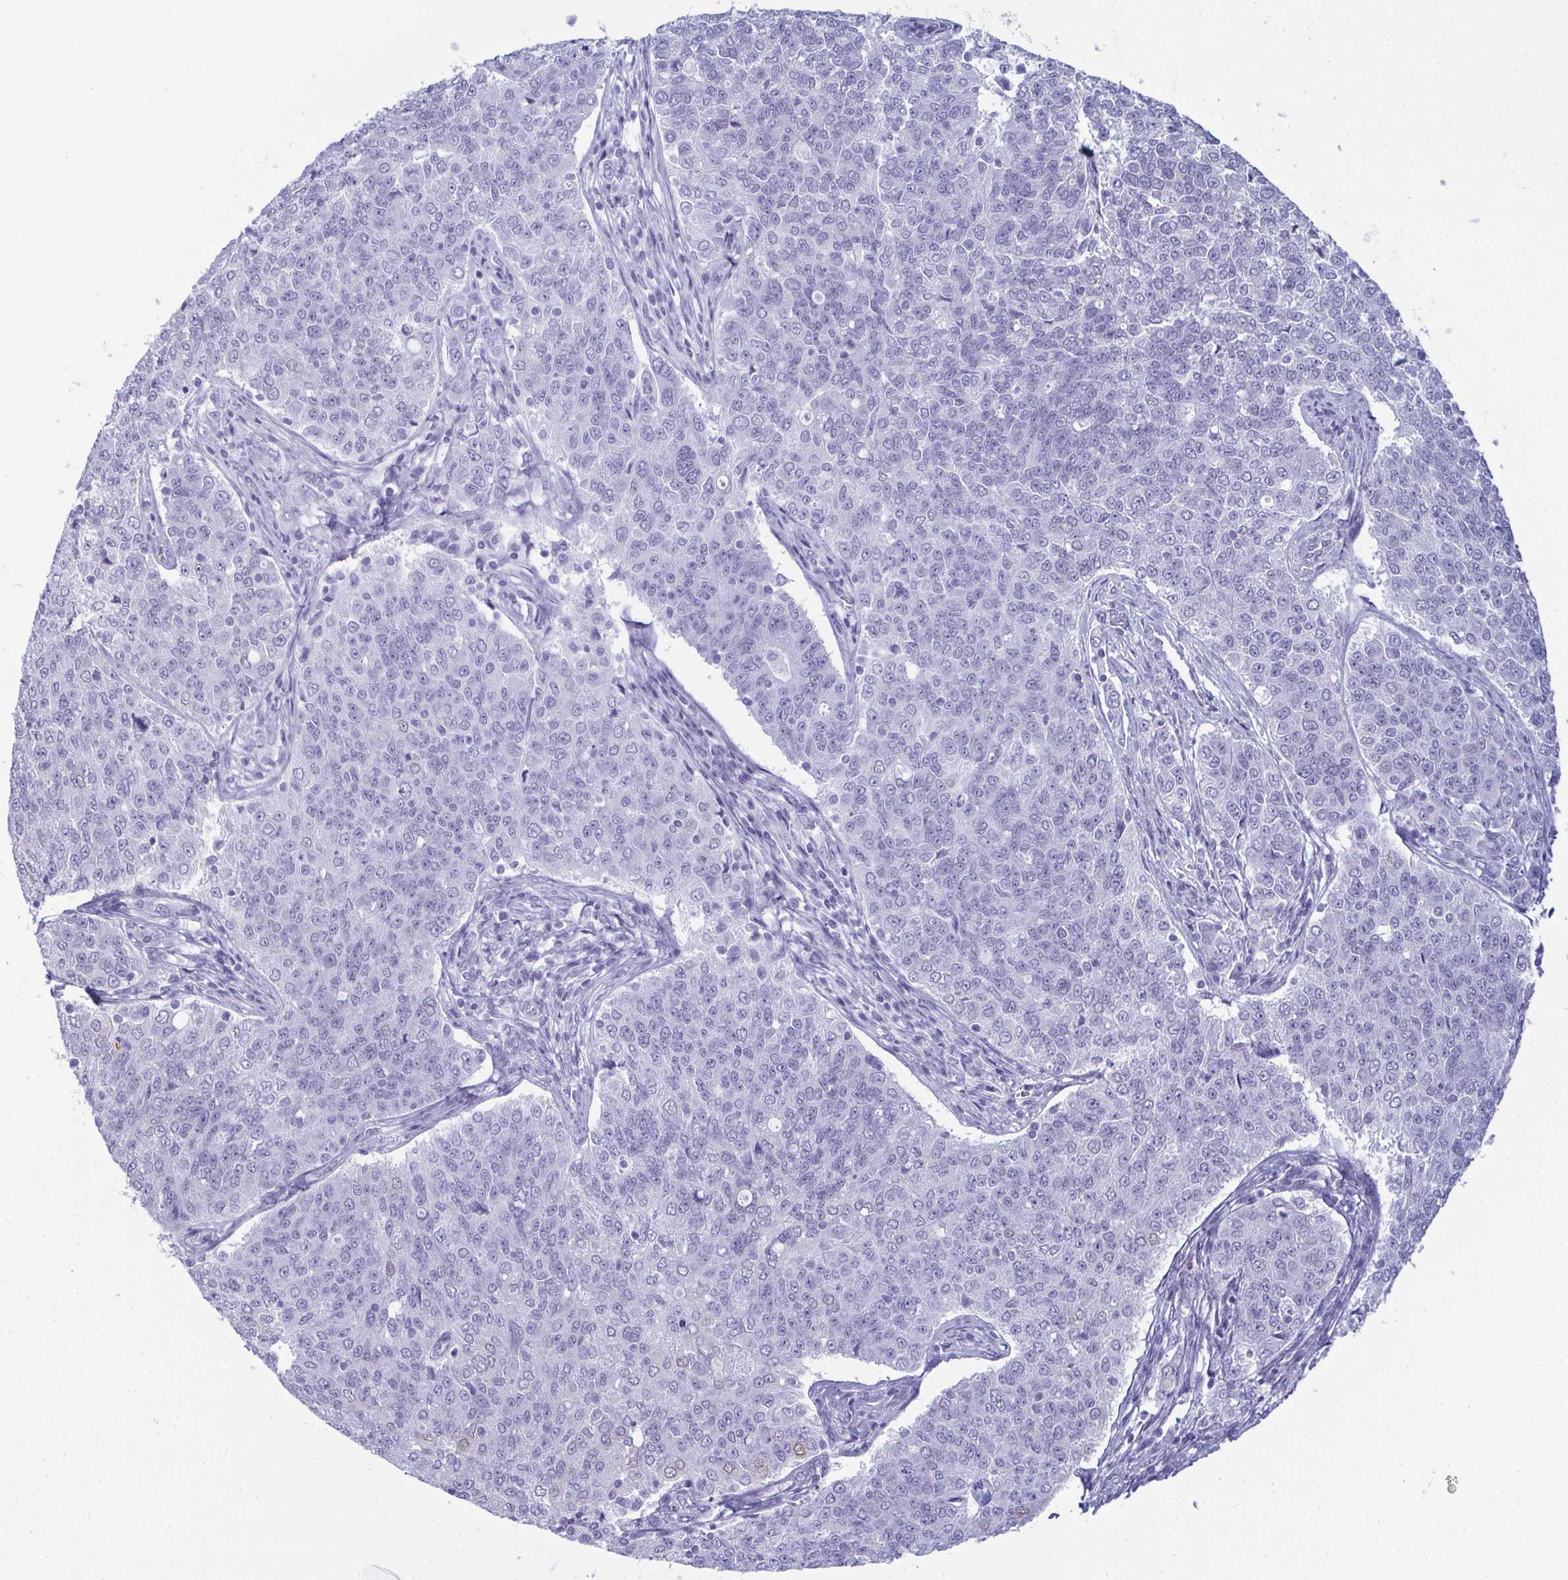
{"staining": {"intensity": "negative", "quantity": "none", "location": "none"}, "tissue": "endometrial cancer", "cell_type": "Tumor cells", "image_type": "cancer", "snomed": [{"axis": "morphology", "description": "Adenocarcinoma, NOS"}, {"axis": "topography", "description": "Endometrium"}], "caption": "Immunohistochemistry of human endometrial cancer (adenocarcinoma) exhibits no expression in tumor cells.", "gene": "CDA", "patient": {"sex": "female", "age": 43}}